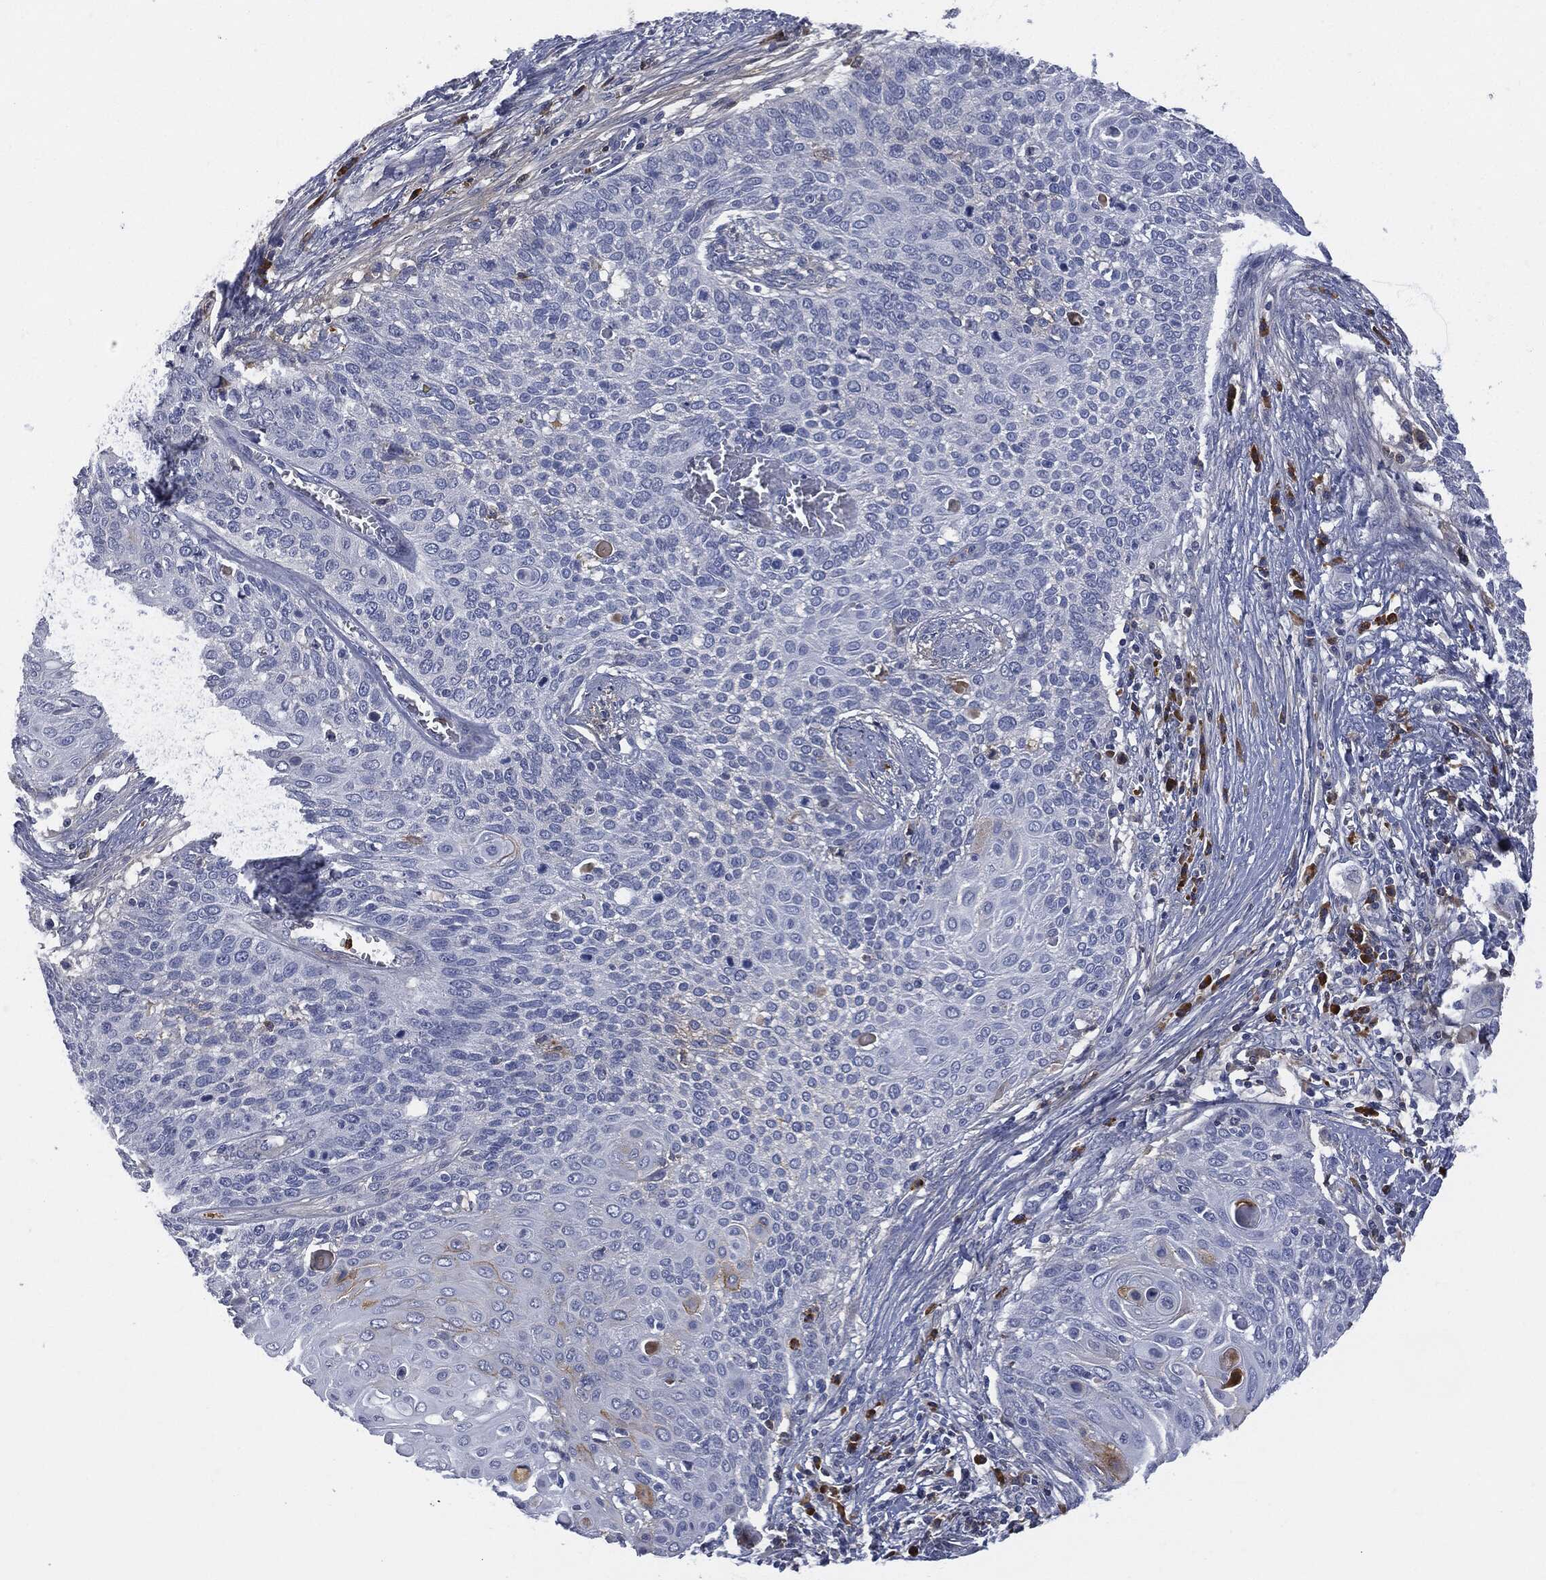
{"staining": {"intensity": "negative", "quantity": "none", "location": "none"}, "tissue": "cervical cancer", "cell_type": "Tumor cells", "image_type": "cancer", "snomed": [{"axis": "morphology", "description": "Squamous cell carcinoma, NOS"}, {"axis": "topography", "description": "Cervix"}], "caption": "High magnification brightfield microscopy of squamous cell carcinoma (cervical) stained with DAB (3,3'-diaminobenzidine) (brown) and counterstained with hematoxylin (blue): tumor cells show no significant positivity.", "gene": "BTK", "patient": {"sex": "female", "age": 39}}